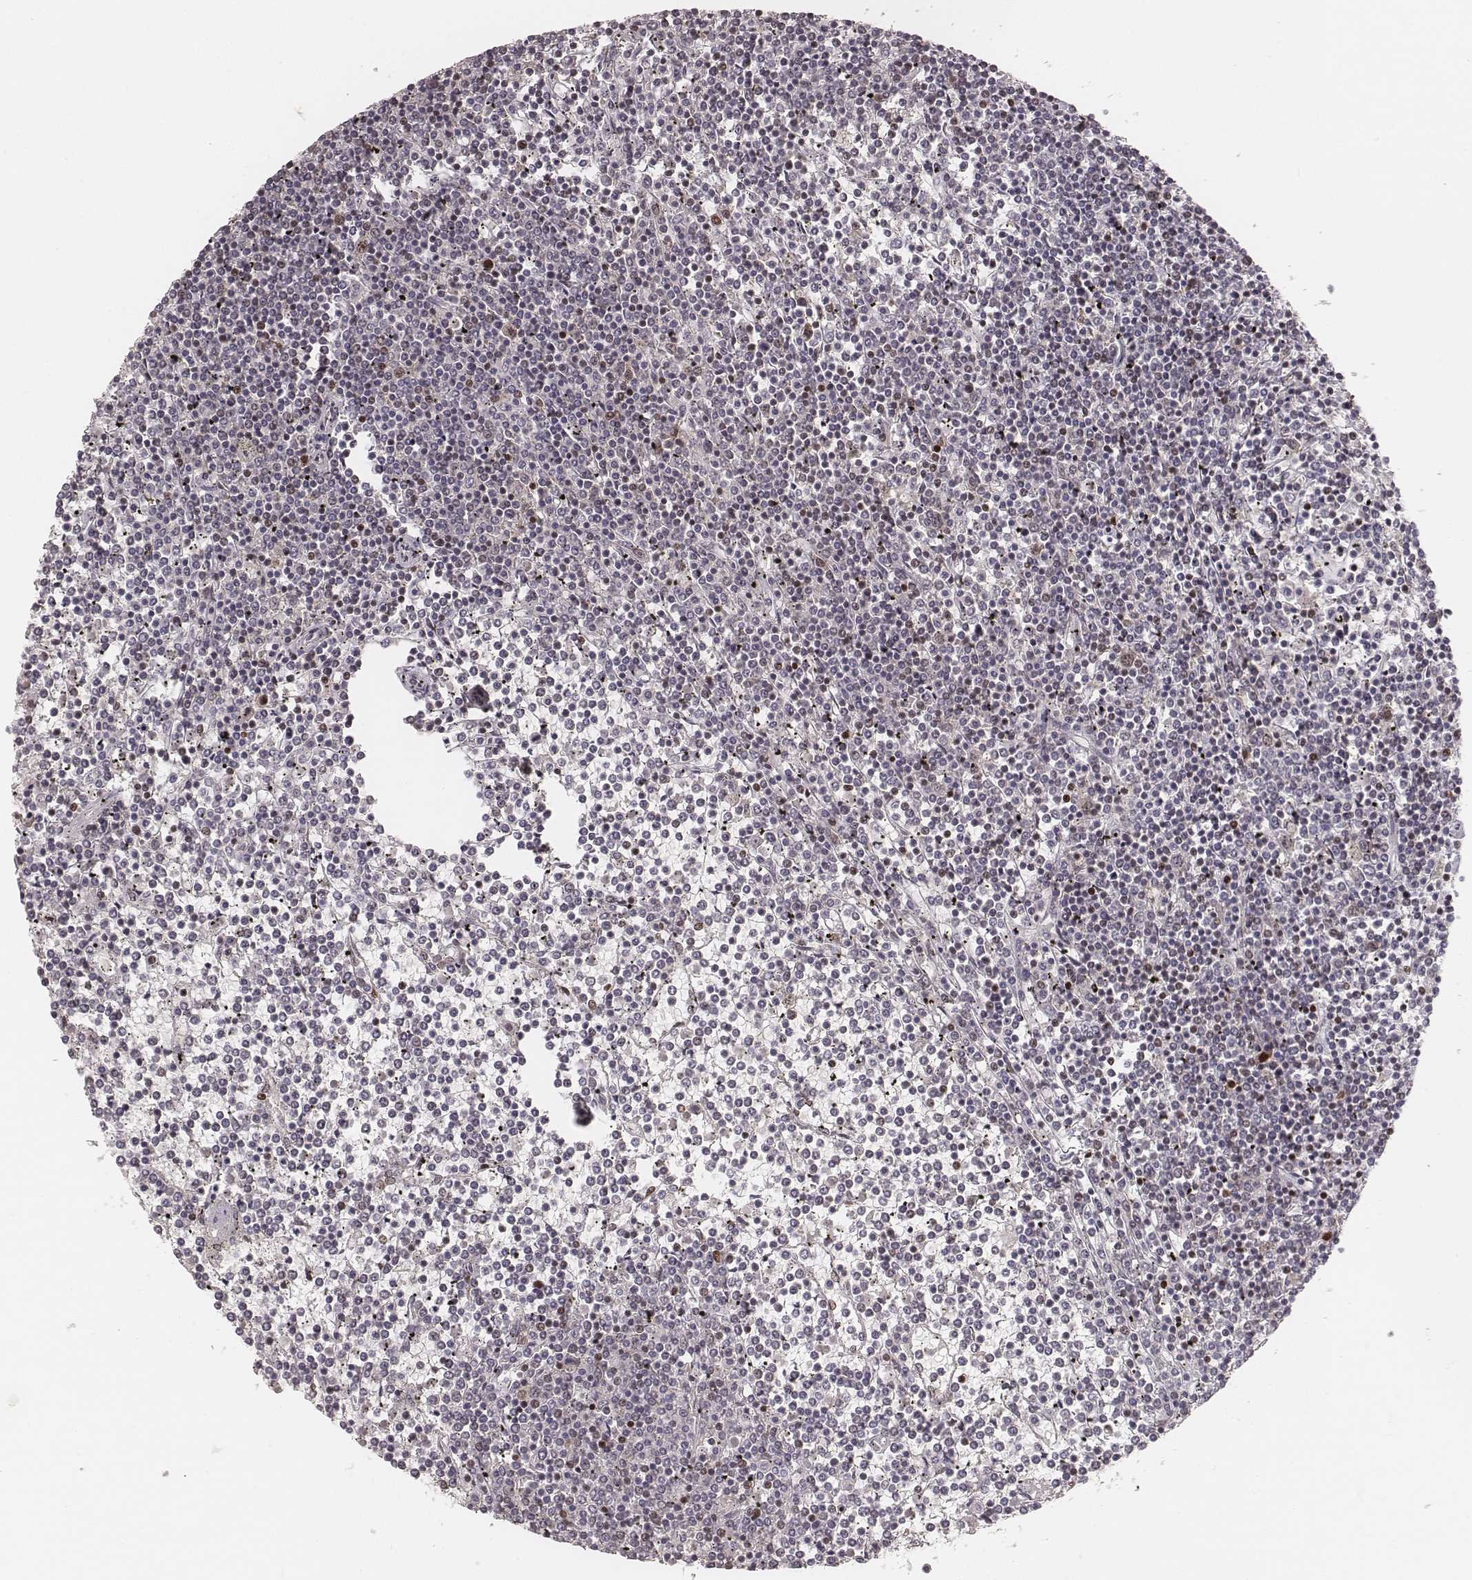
{"staining": {"intensity": "negative", "quantity": "none", "location": "none"}, "tissue": "lymphoma", "cell_type": "Tumor cells", "image_type": "cancer", "snomed": [{"axis": "morphology", "description": "Malignant lymphoma, non-Hodgkin's type, Low grade"}, {"axis": "topography", "description": "Spleen"}], "caption": "An image of human lymphoma is negative for staining in tumor cells.", "gene": "HNRNPC", "patient": {"sex": "female", "age": 19}}